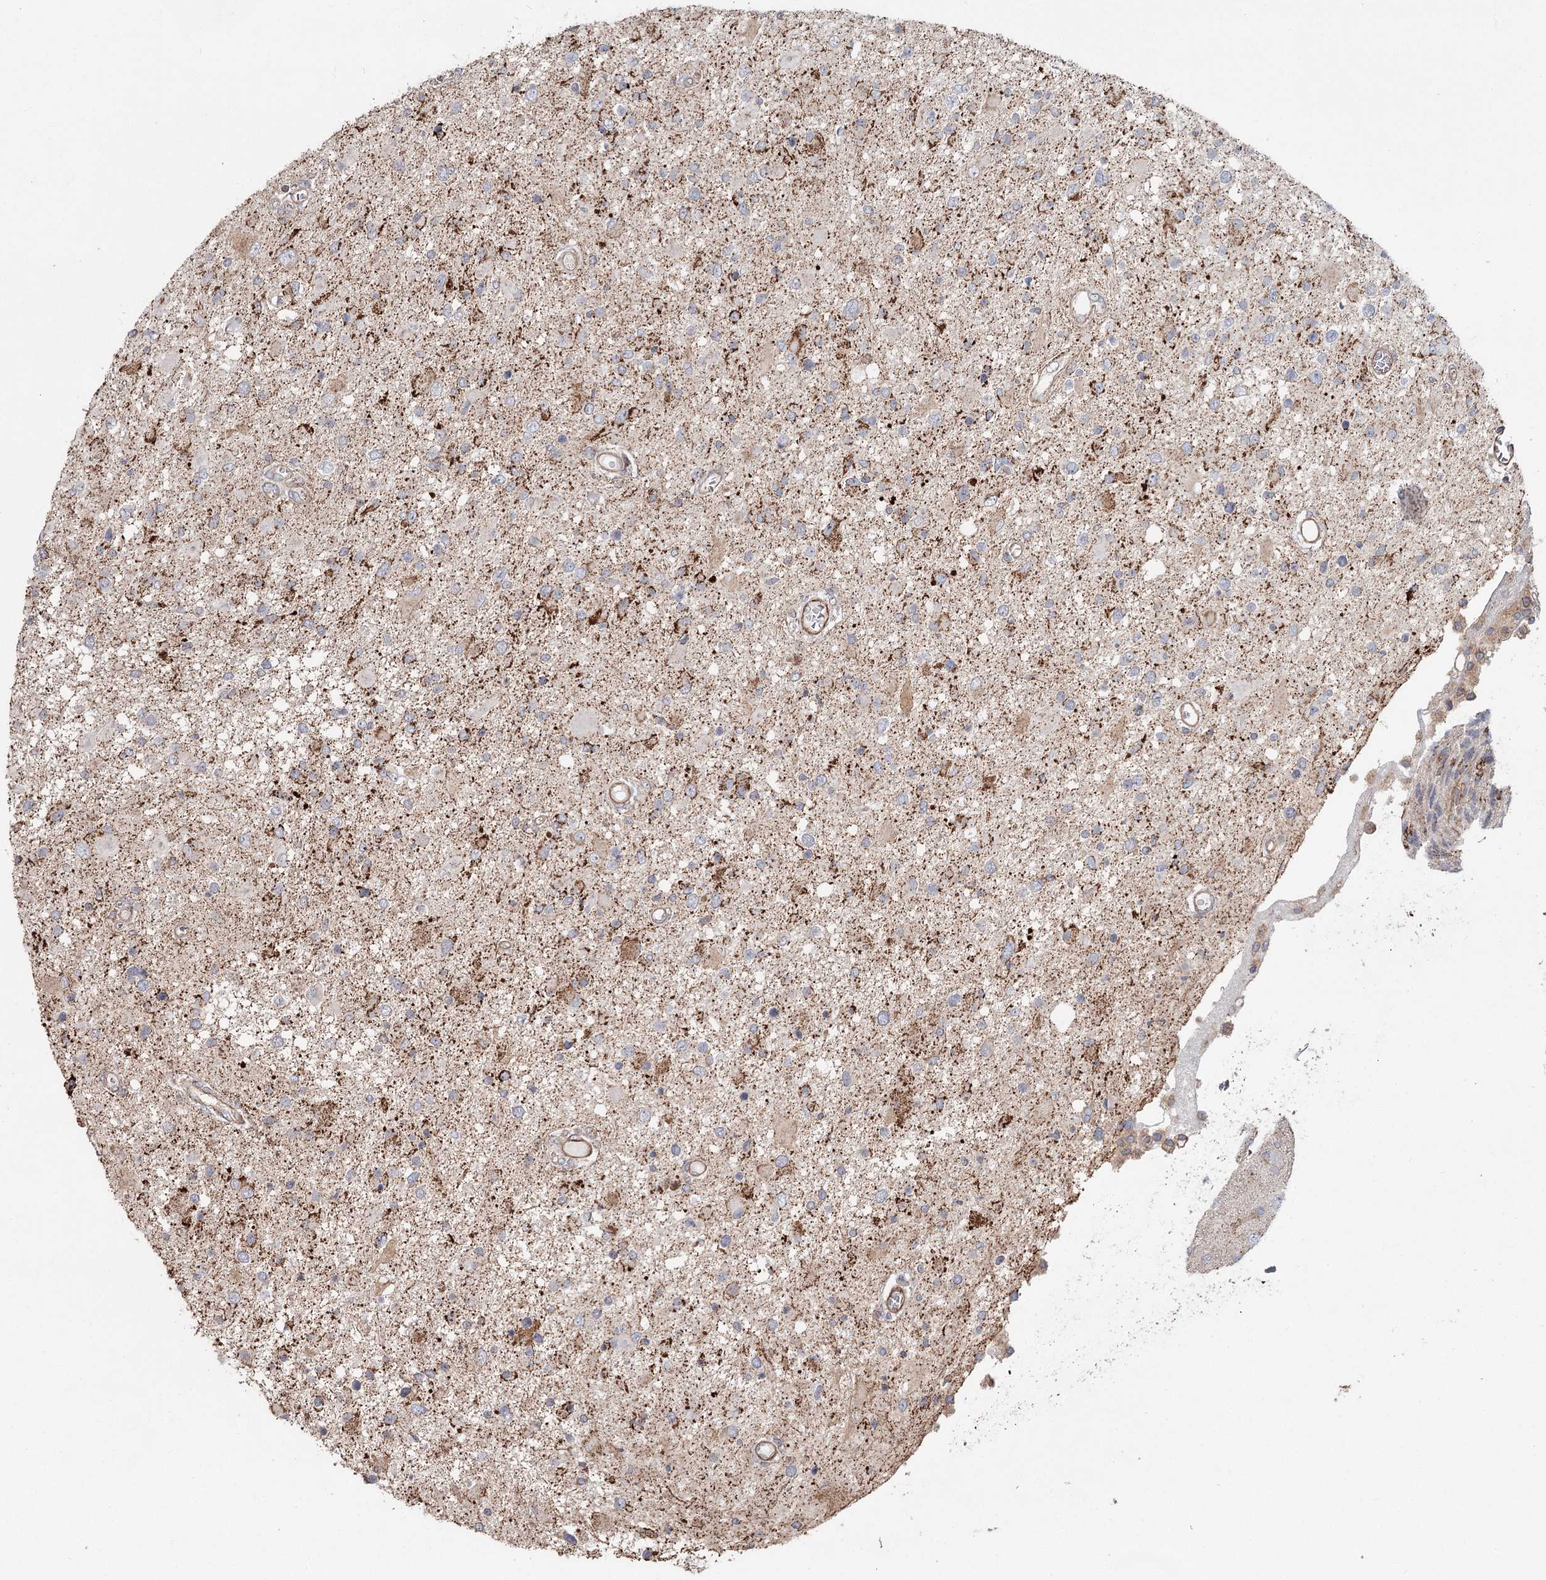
{"staining": {"intensity": "moderate", "quantity": "<25%", "location": "cytoplasmic/membranous"}, "tissue": "glioma", "cell_type": "Tumor cells", "image_type": "cancer", "snomed": [{"axis": "morphology", "description": "Glioma, malignant, High grade"}, {"axis": "topography", "description": "Brain"}], "caption": "A photomicrograph of glioma stained for a protein exhibits moderate cytoplasmic/membranous brown staining in tumor cells.", "gene": "DHRS9", "patient": {"sex": "male", "age": 53}}